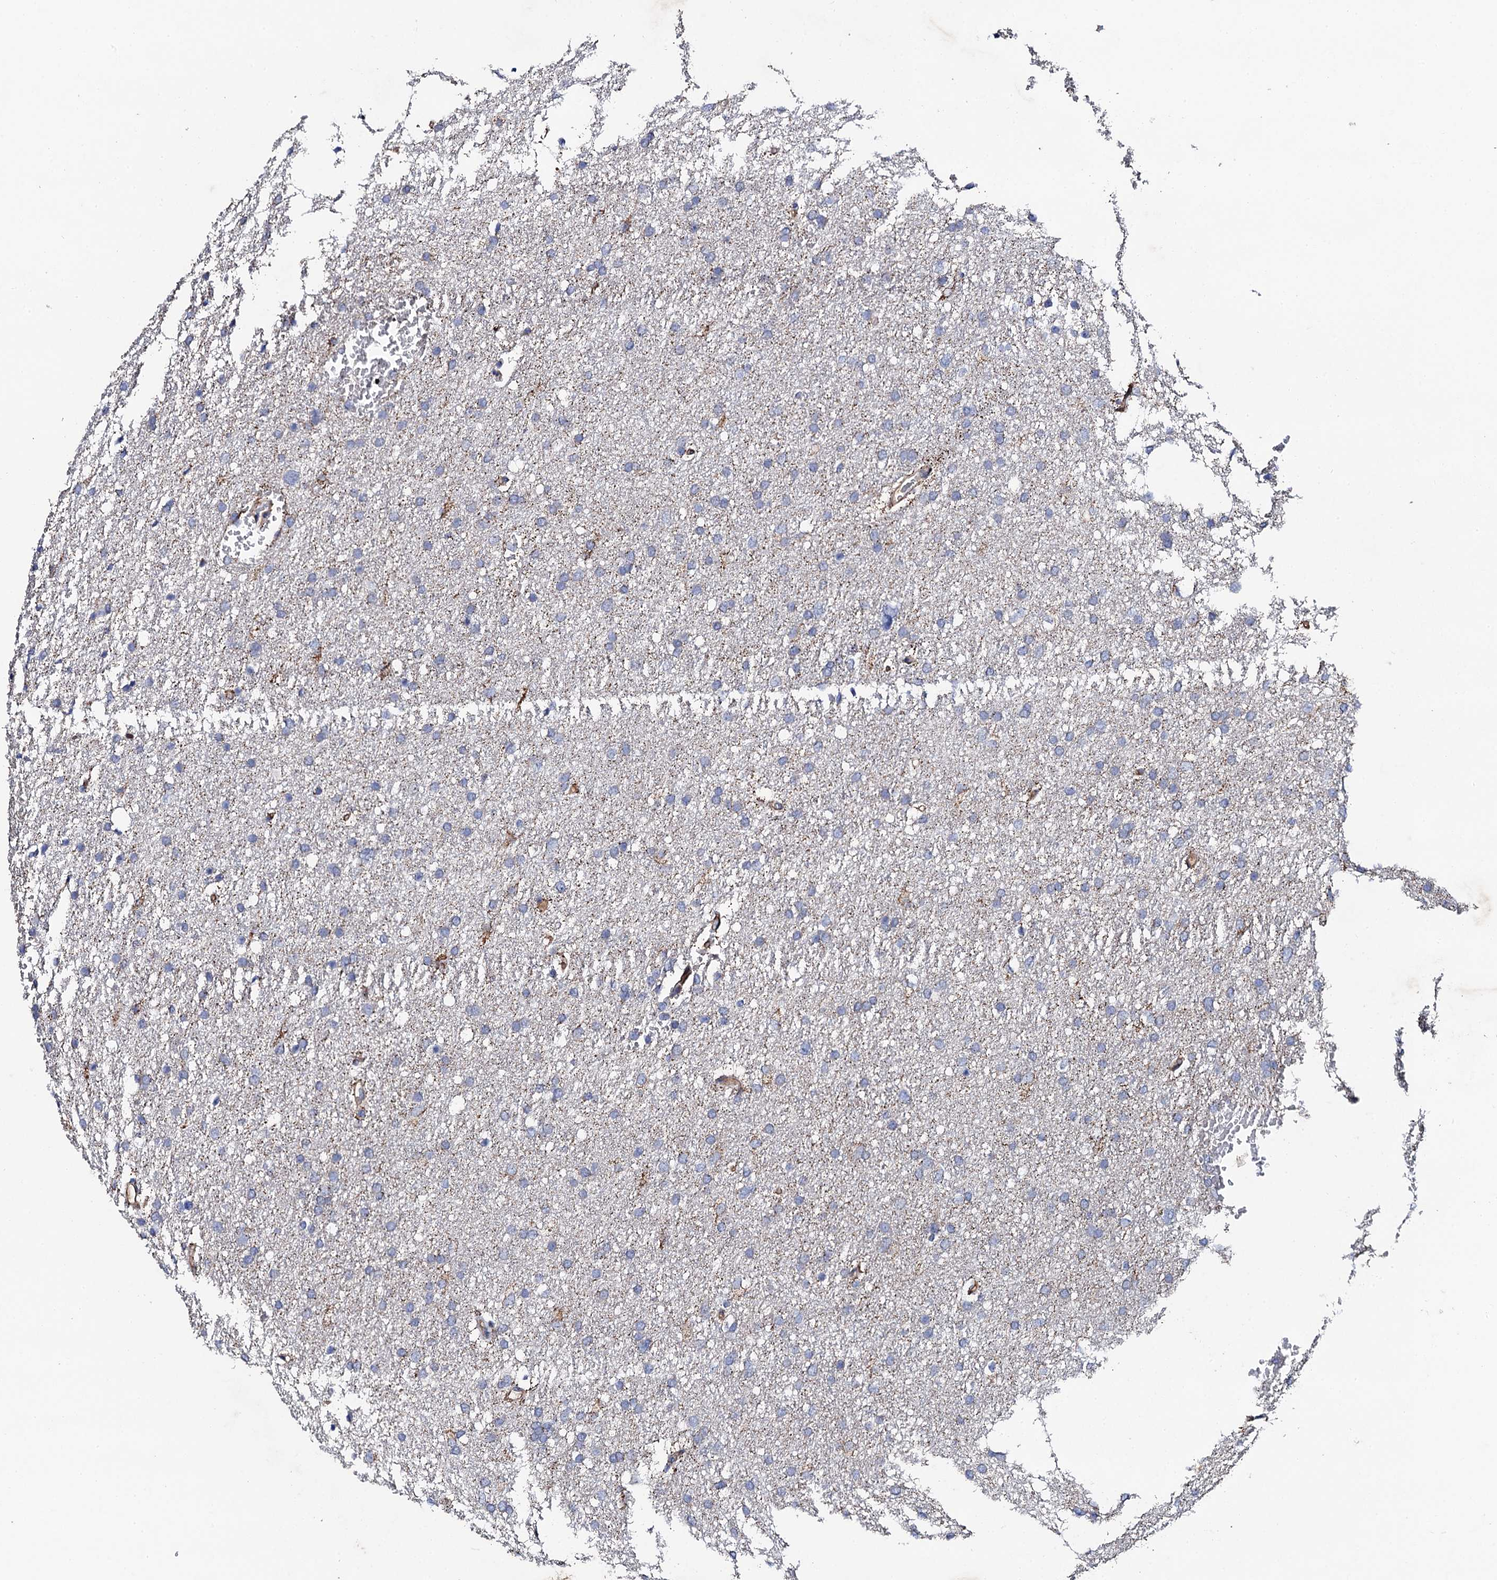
{"staining": {"intensity": "negative", "quantity": "none", "location": "none"}, "tissue": "glioma", "cell_type": "Tumor cells", "image_type": "cancer", "snomed": [{"axis": "morphology", "description": "Glioma, malignant, High grade"}, {"axis": "topography", "description": "Cerebral cortex"}], "caption": "IHC histopathology image of neoplastic tissue: human high-grade glioma (malignant) stained with DAB (3,3'-diaminobenzidine) reveals no significant protein staining in tumor cells. Brightfield microscopy of immunohistochemistry stained with DAB (brown) and hematoxylin (blue), captured at high magnification.", "gene": "DBX1", "patient": {"sex": "female", "age": 36}}